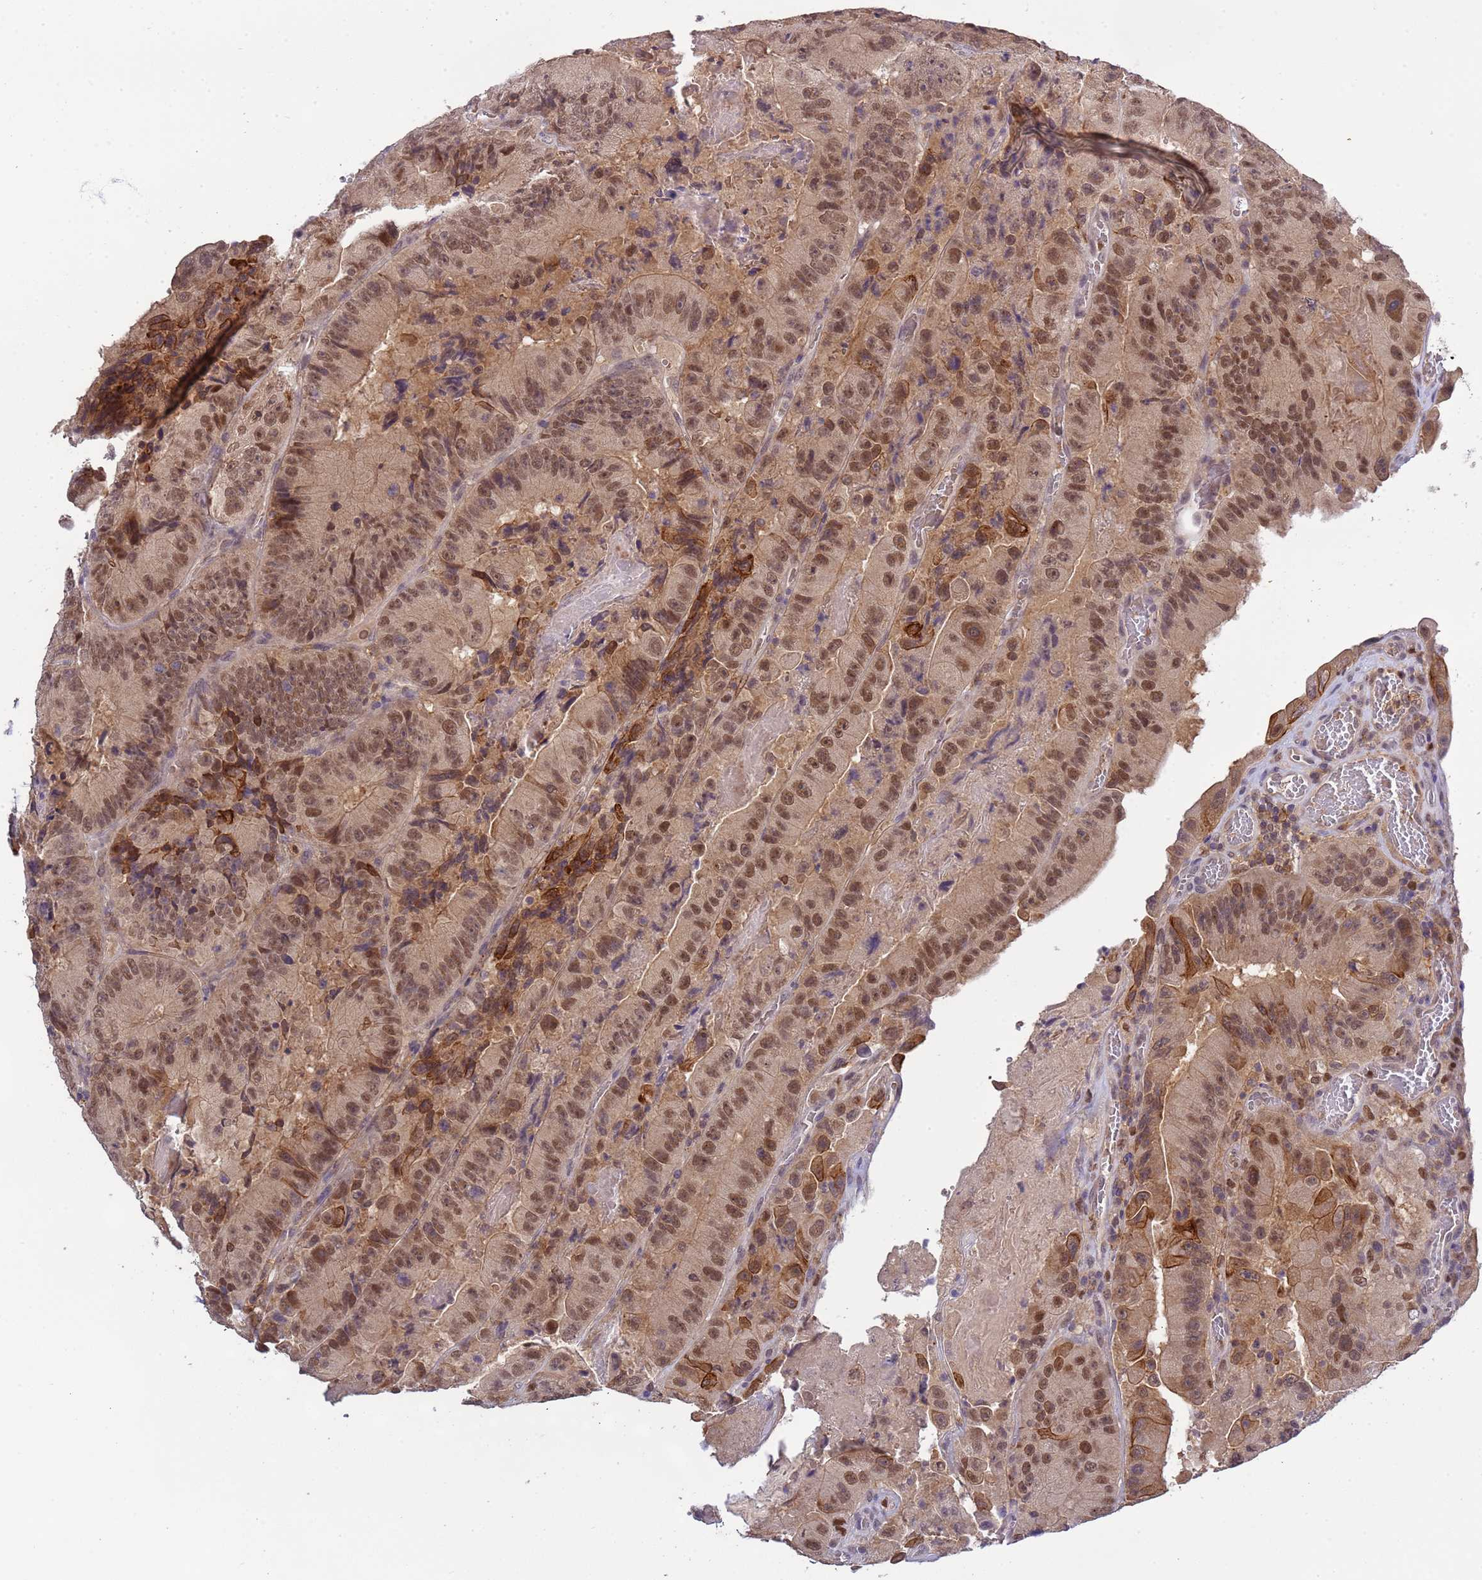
{"staining": {"intensity": "moderate", "quantity": ">75%", "location": "cytoplasmic/membranous,nuclear"}, "tissue": "colorectal cancer", "cell_type": "Tumor cells", "image_type": "cancer", "snomed": [{"axis": "morphology", "description": "Adenocarcinoma, NOS"}, {"axis": "topography", "description": "Colon"}], "caption": "Human adenocarcinoma (colorectal) stained with a protein marker demonstrates moderate staining in tumor cells.", "gene": "CD53", "patient": {"sex": "female", "age": 86}}